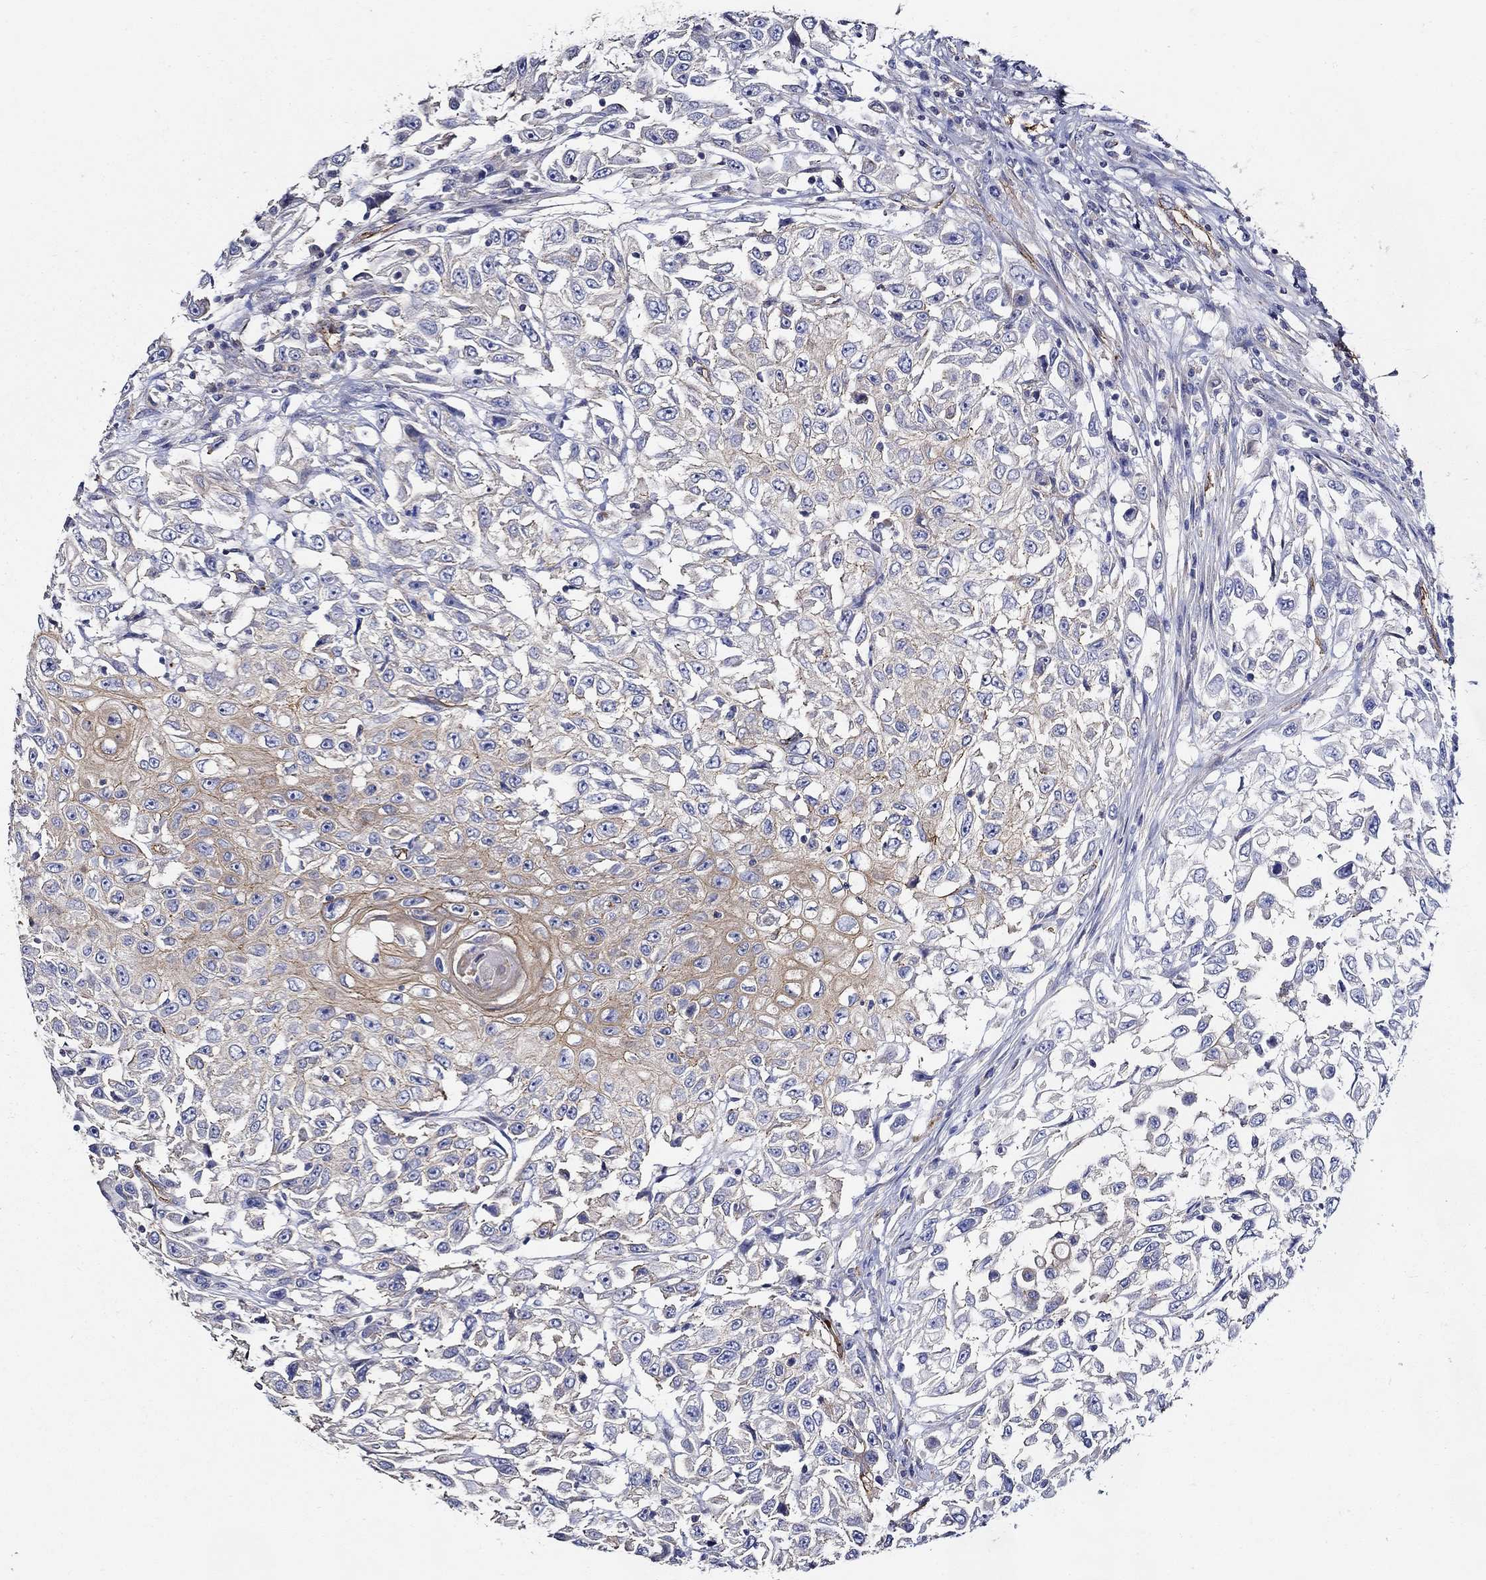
{"staining": {"intensity": "moderate", "quantity": "<25%", "location": "cytoplasmic/membranous"}, "tissue": "urothelial cancer", "cell_type": "Tumor cells", "image_type": "cancer", "snomed": [{"axis": "morphology", "description": "Urothelial carcinoma, High grade"}, {"axis": "topography", "description": "Urinary bladder"}], "caption": "DAB immunohistochemical staining of urothelial cancer displays moderate cytoplasmic/membranous protein staining in approximately <25% of tumor cells.", "gene": "APBB3", "patient": {"sex": "female", "age": 56}}